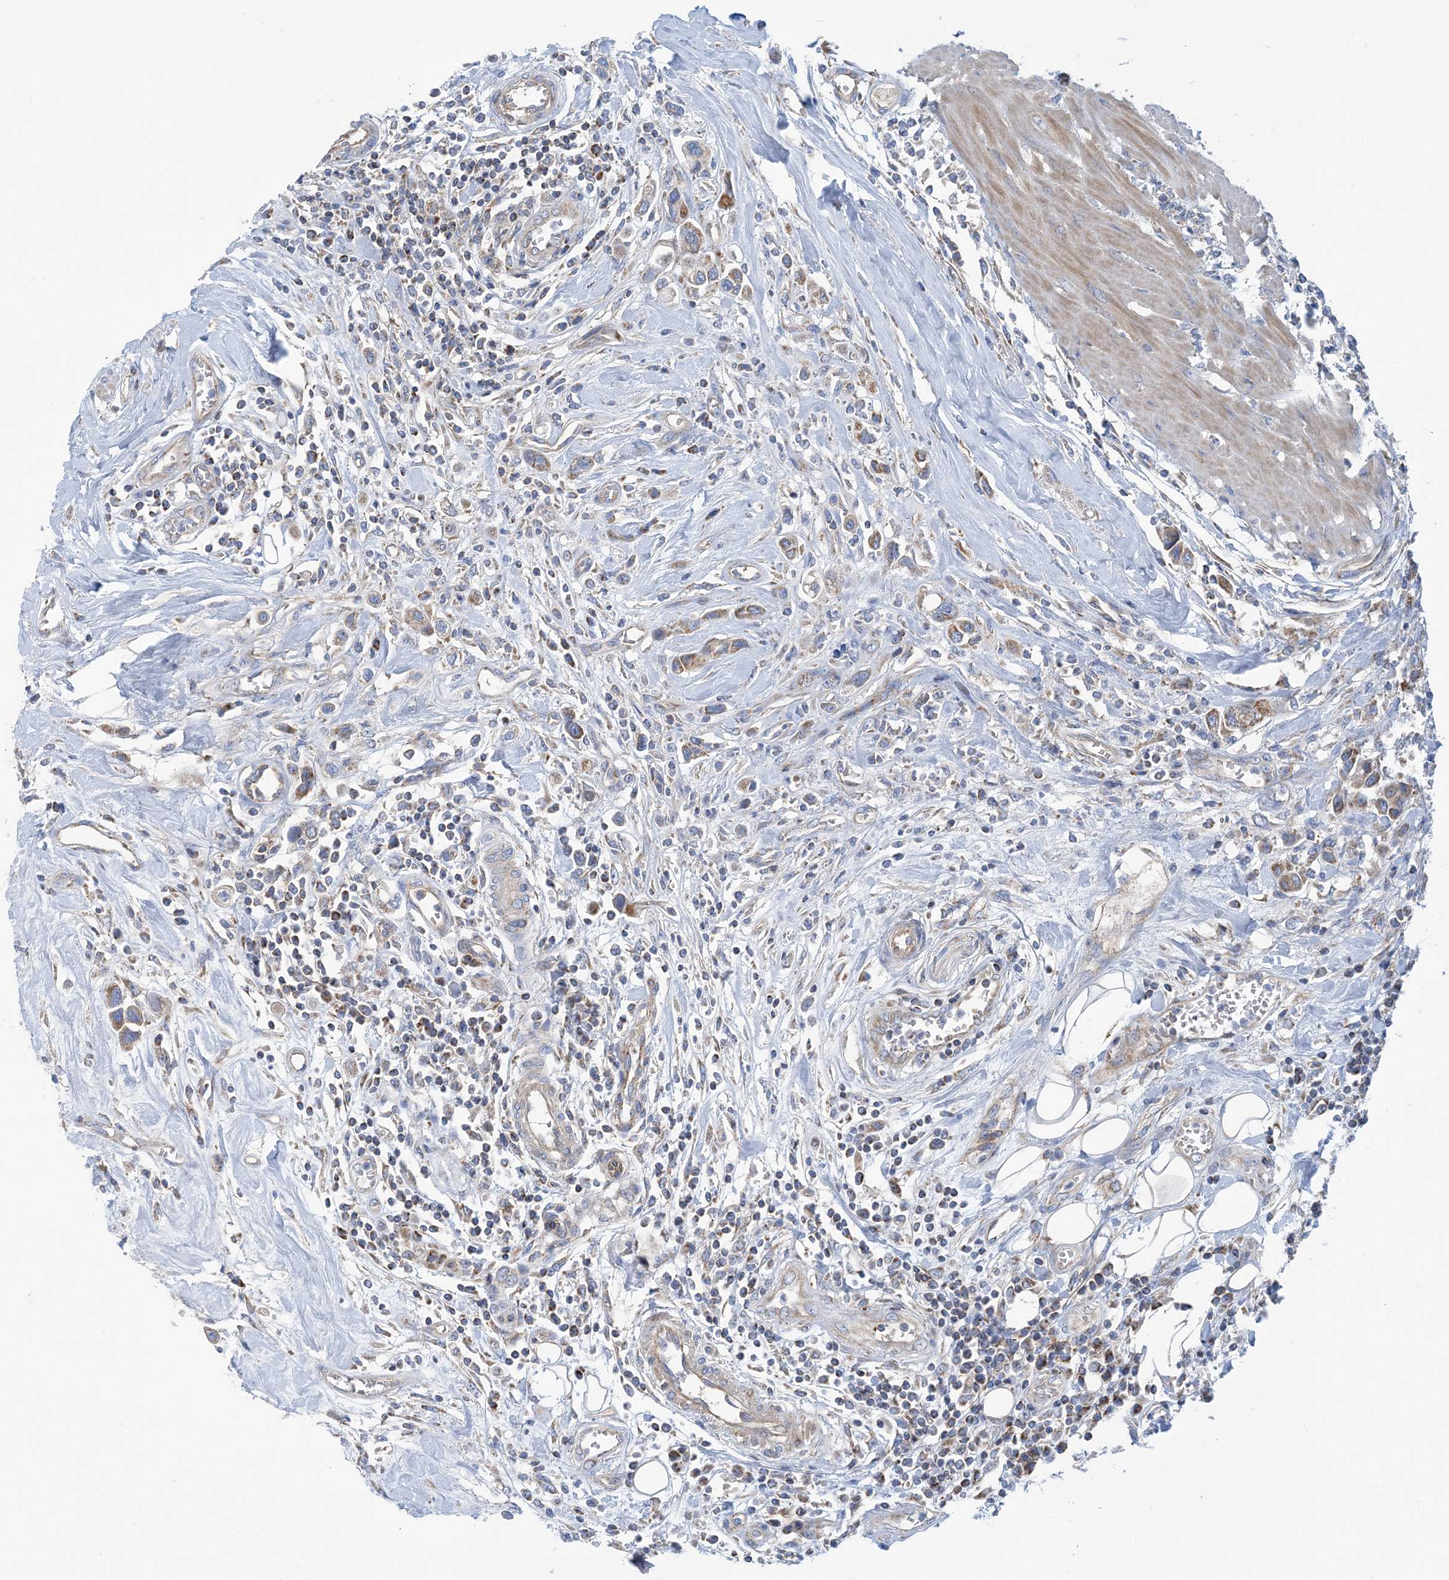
{"staining": {"intensity": "moderate", "quantity": ">75%", "location": "cytoplasmic/membranous"}, "tissue": "urothelial cancer", "cell_type": "Tumor cells", "image_type": "cancer", "snomed": [{"axis": "morphology", "description": "Urothelial carcinoma, High grade"}, {"axis": "topography", "description": "Urinary bladder"}], "caption": "Moderate cytoplasmic/membranous protein staining is appreciated in about >75% of tumor cells in urothelial cancer.", "gene": "PHOSPHO2", "patient": {"sex": "male", "age": 50}}